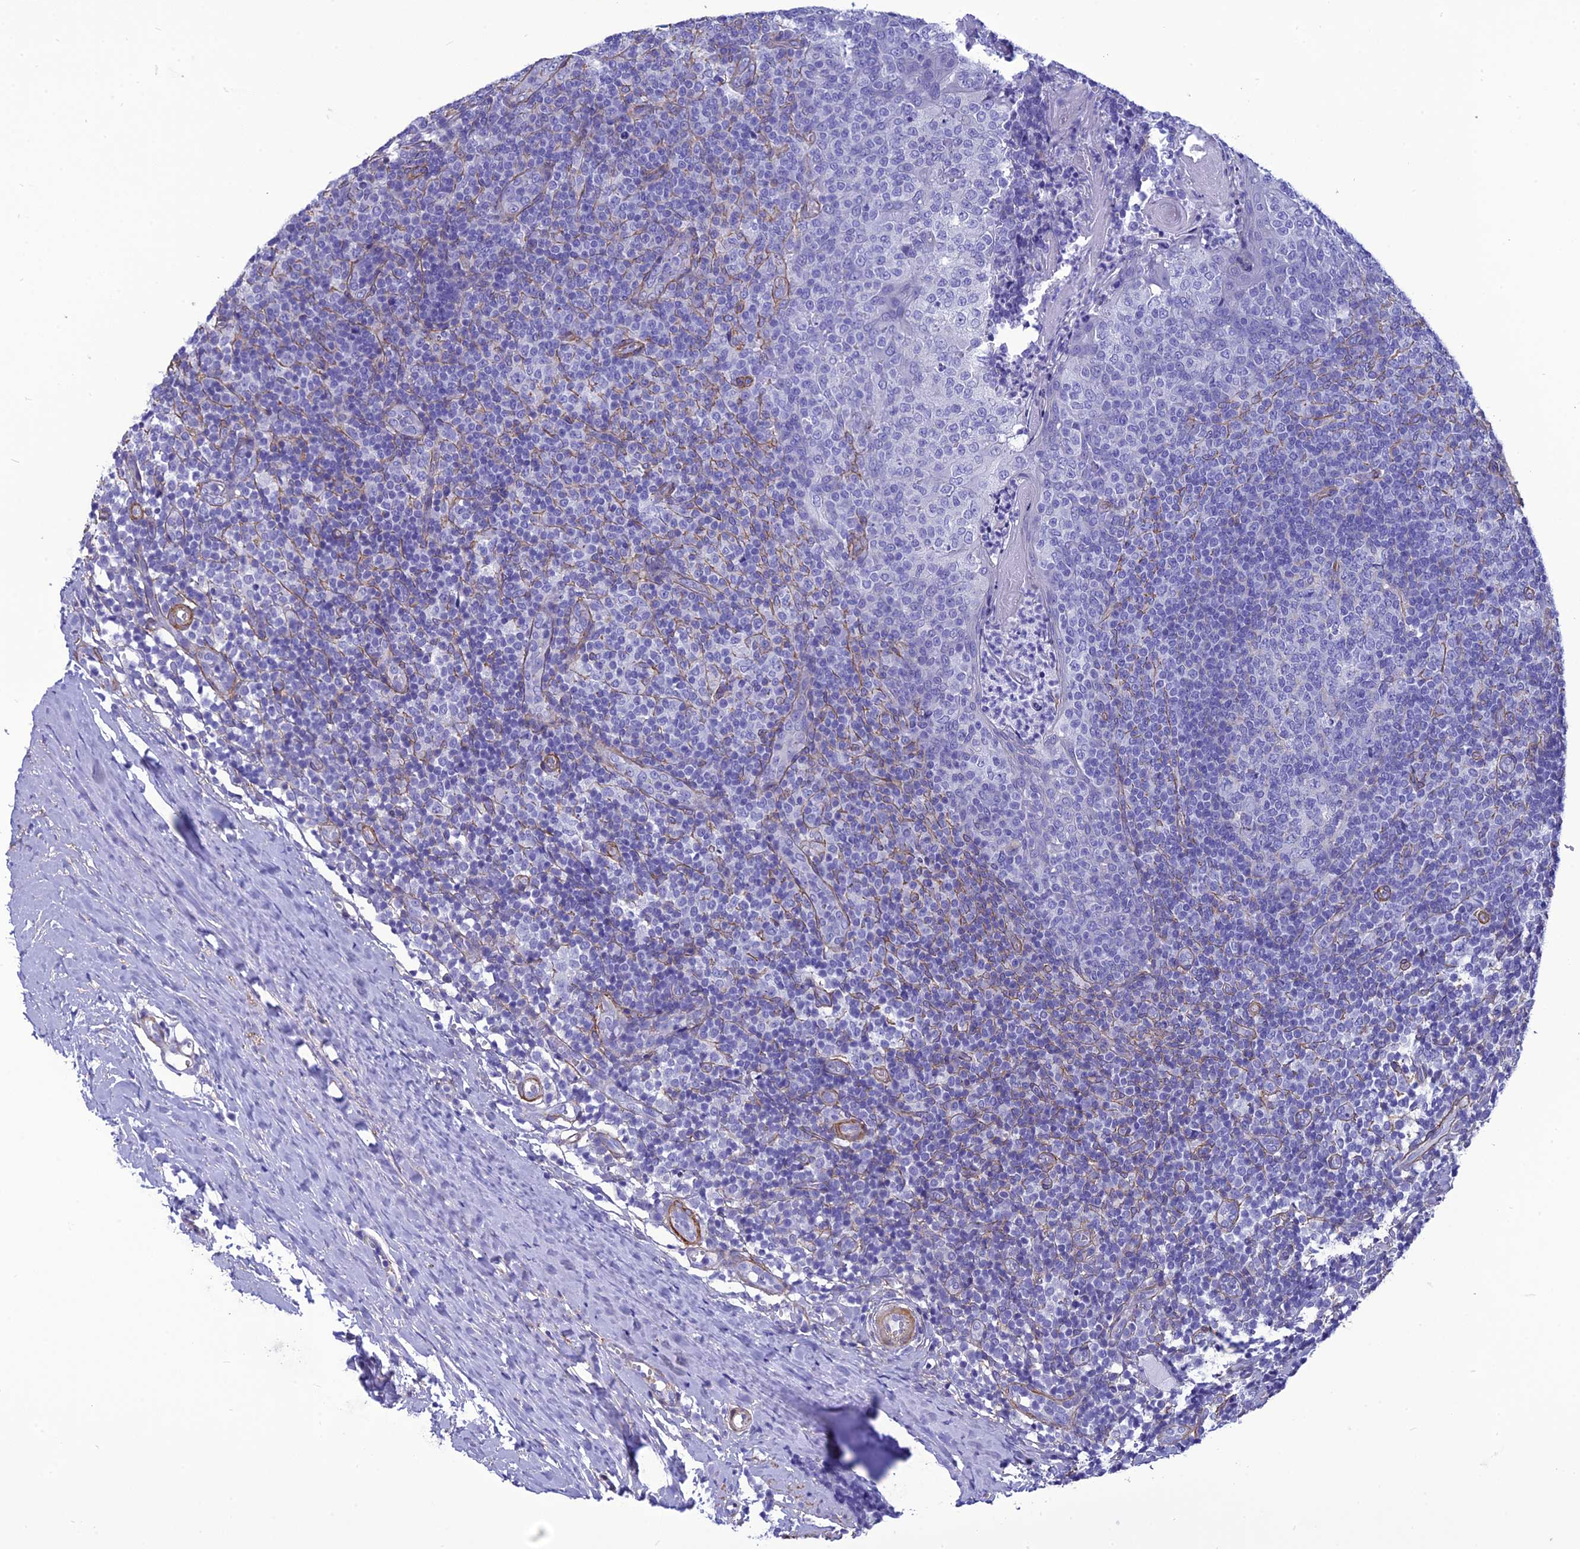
{"staining": {"intensity": "negative", "quantity": "none", "location": "none"}, "tissue": "tonsil", "cell_type": "Germinal center cells", "image_type": "normal", "snomed": [{"axis": "morphology", "description": "Normal tissue, NOS"}, {"axis": "topography", "description": "Tonsil"}], "caption": "This micrograph is of benign tonsil stained with immunohistochemistry to label a protein in brown with the nuclei are counter-stained blue. There is no expression in germinal center cells. (Immunohistochemistry, brightfield microscopy, high magnification).", "gene": "NKD1", "patient": {"sex": "female", "age": 19}}